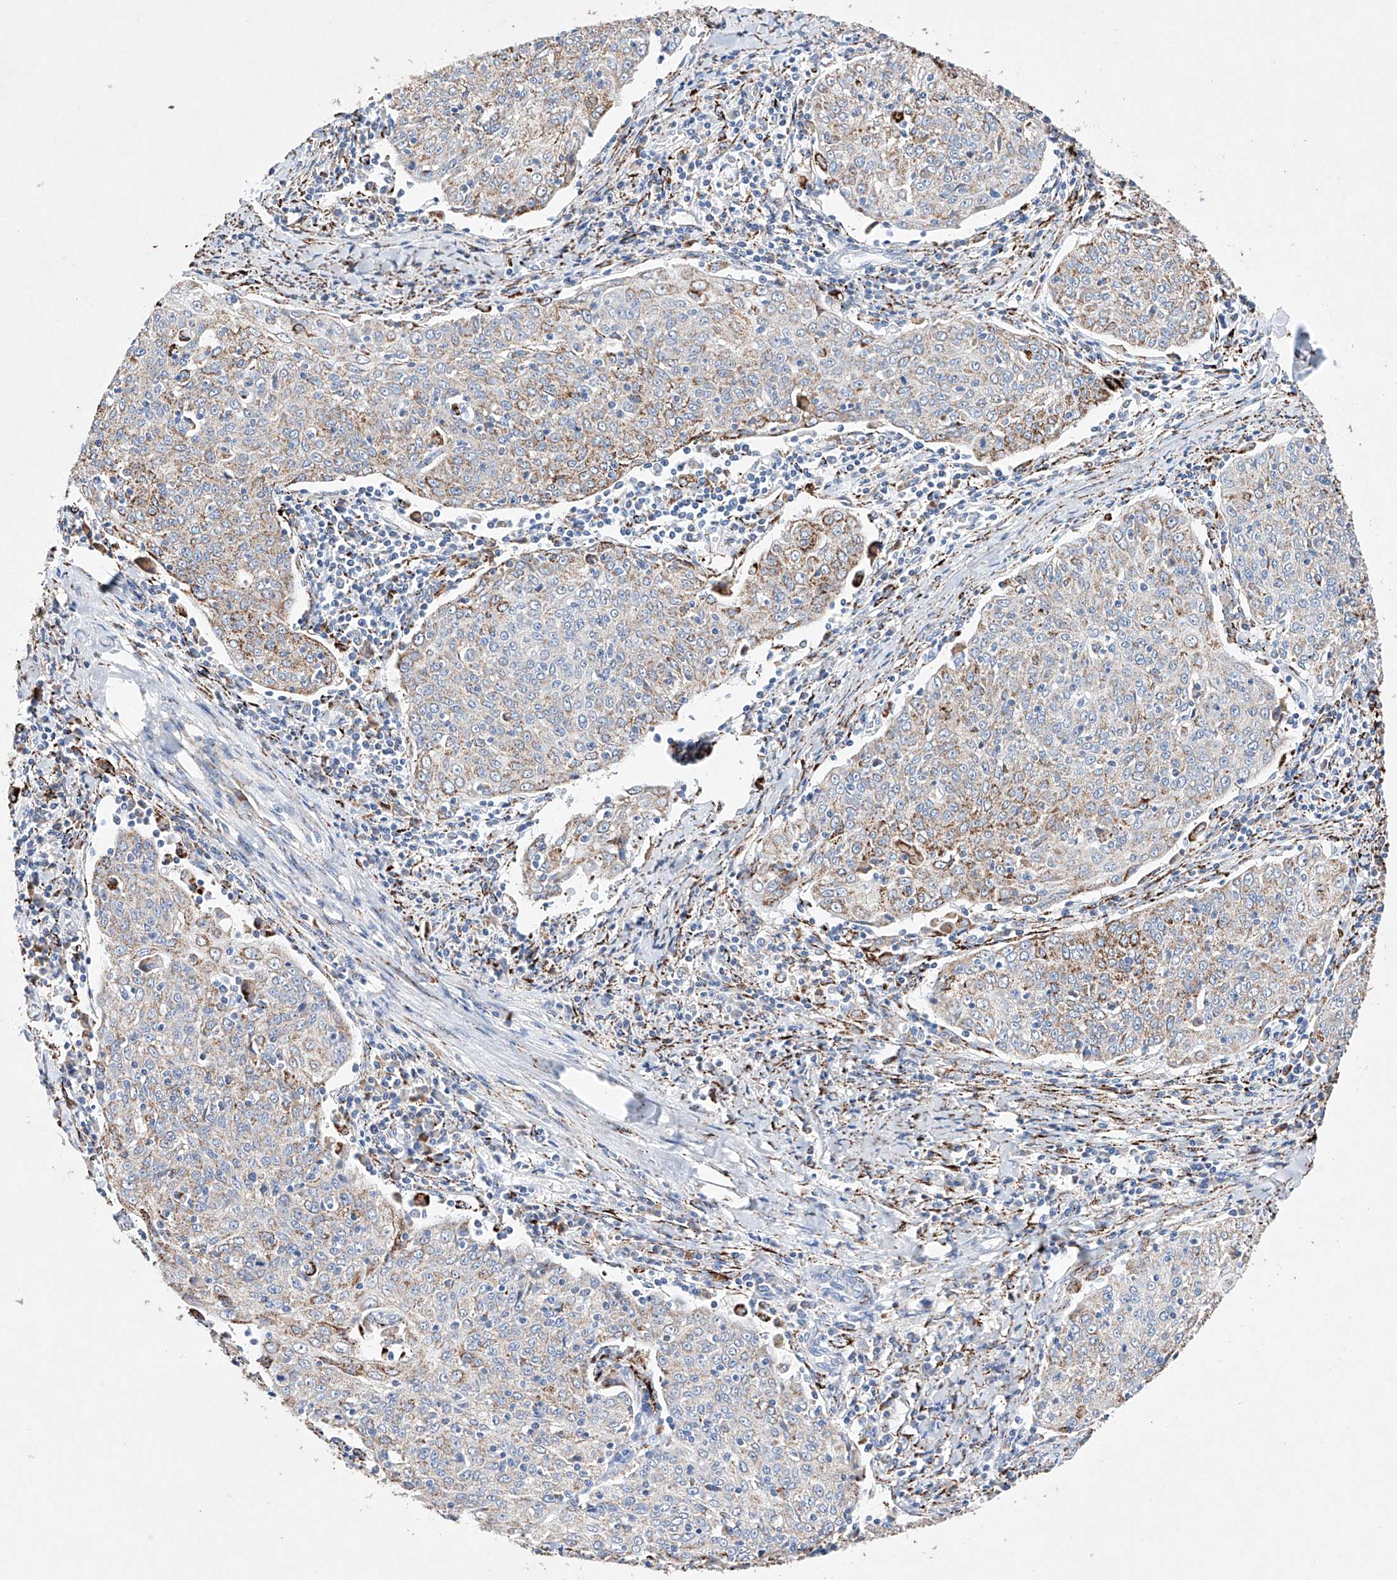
{"staining": {"intensity": "weak", "quantity": "25%-75%", "location": "cytoplasmic/membranous"}, "tissue": "cervical cancer", "cell_type": "Tumor cells", "image_type": "cancer", "snomed": [{"axis": "morphology", "description": "Squamous cell carcinoma, NOS"}, {"axis": "topography", "description": "Cervix"}], "caption": "Immunohistochemistry staining of cervical cancer, which shows low levels of weak cytoplasmic/membranous staining in about 25%-75% of tumor cells indicating weak cytoplasmic/membranous protein staining. The staining was performed using DAB (3,3'-diaminobenzidine) (brown) for protein detection and nuclei were counterstained in hematoxylin (blue).", "gene": "NRROS", "patient": {"sex": "female", "age": 48}}